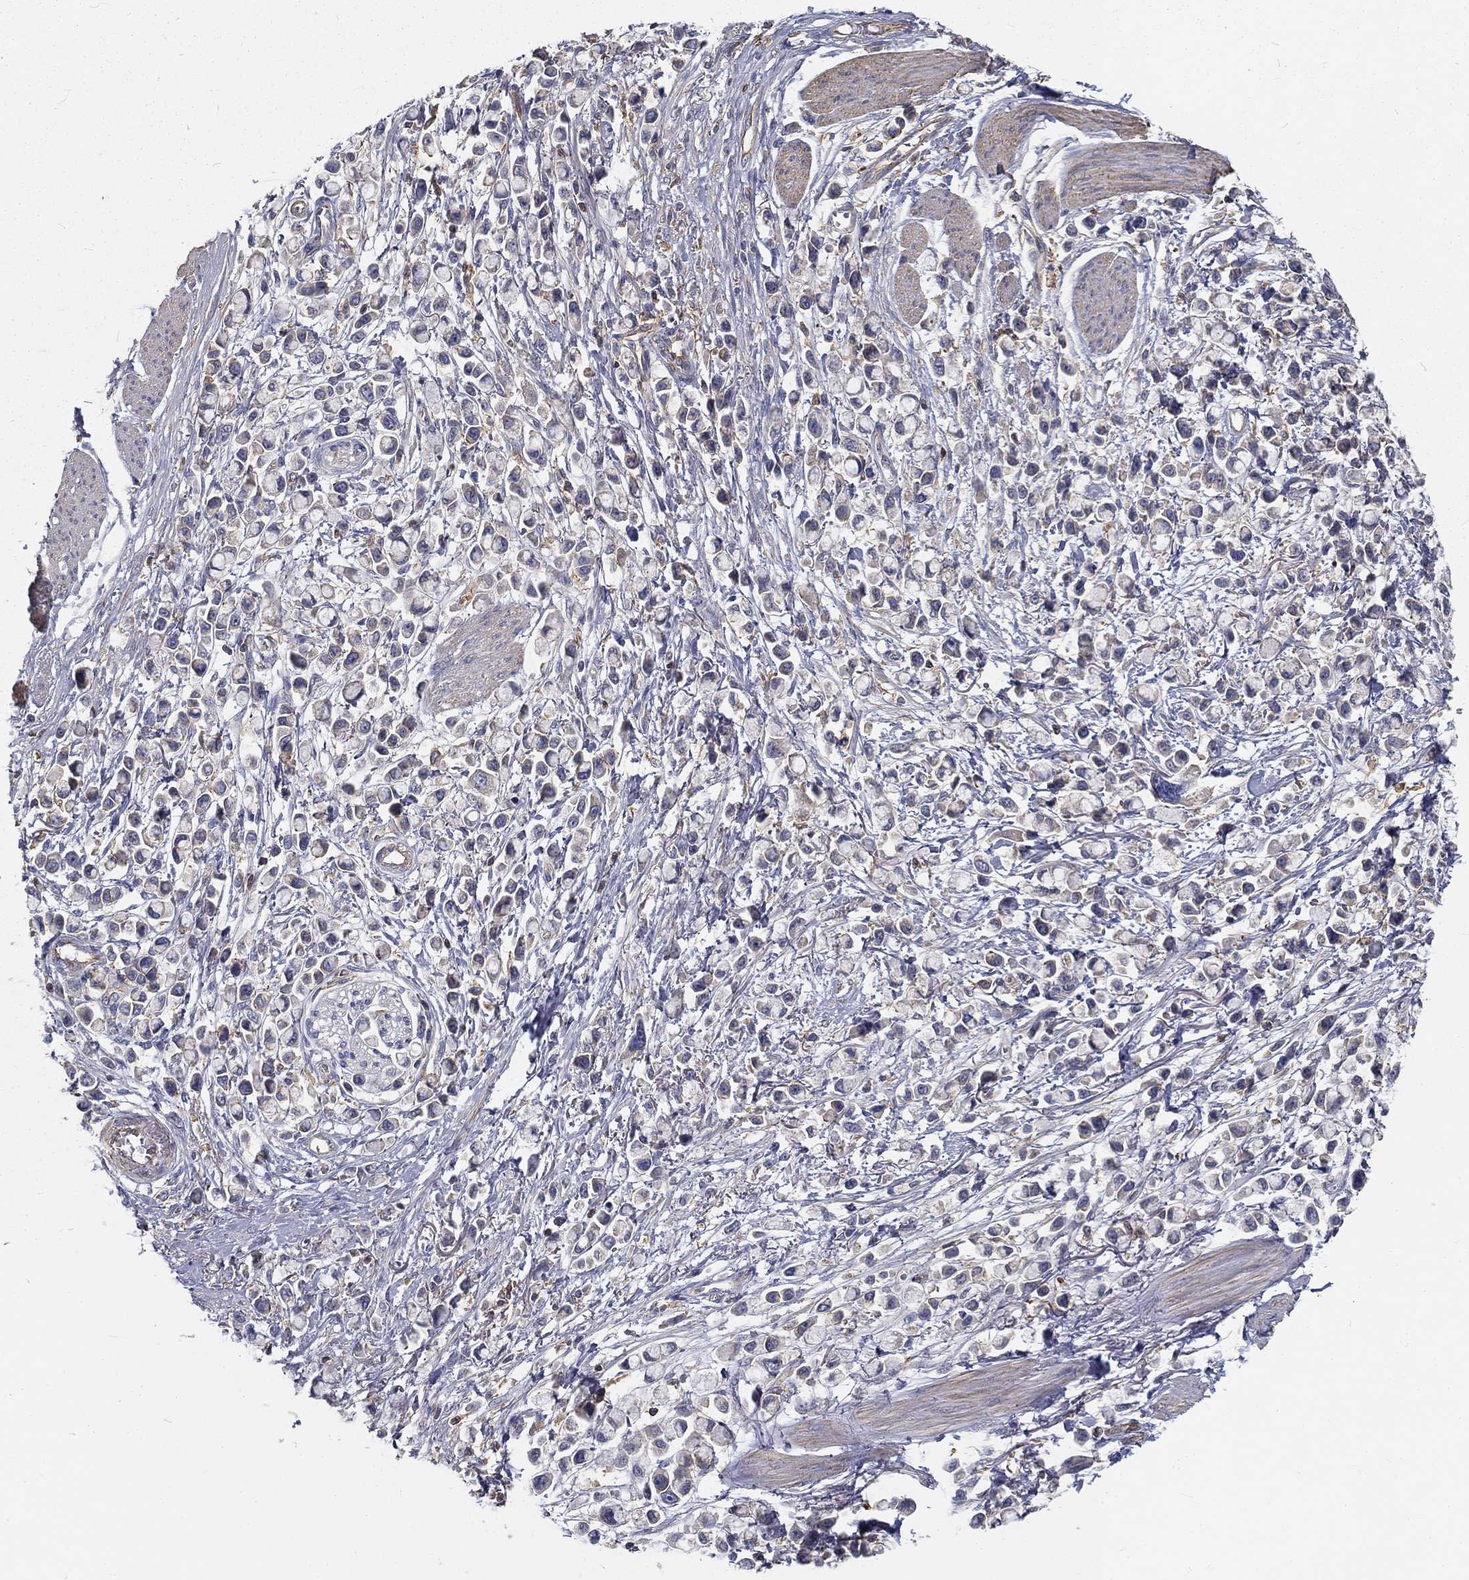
{"staining": {"intensity": "weak", "quantity": "<25%", "location": "cytoplasmic/membranous"}, "tissue": "stomach cancer", "cell_type": "Tumor cells", "image_type": "cancer", "snomed": [{"axis": "morphology", "description": "Adenocarcinoma, NOS"}, {"axis": "topography", "description": "Stomach"}], "caption": "A high-resolution histopathology image shows immunohistochemistry (IHC) staining of adenocarcinoma (stomach), which demonstrates no significant positivity in tumor cells.", "gene": "MTMR11", "patient": {"sex": "female", "age": 81}}